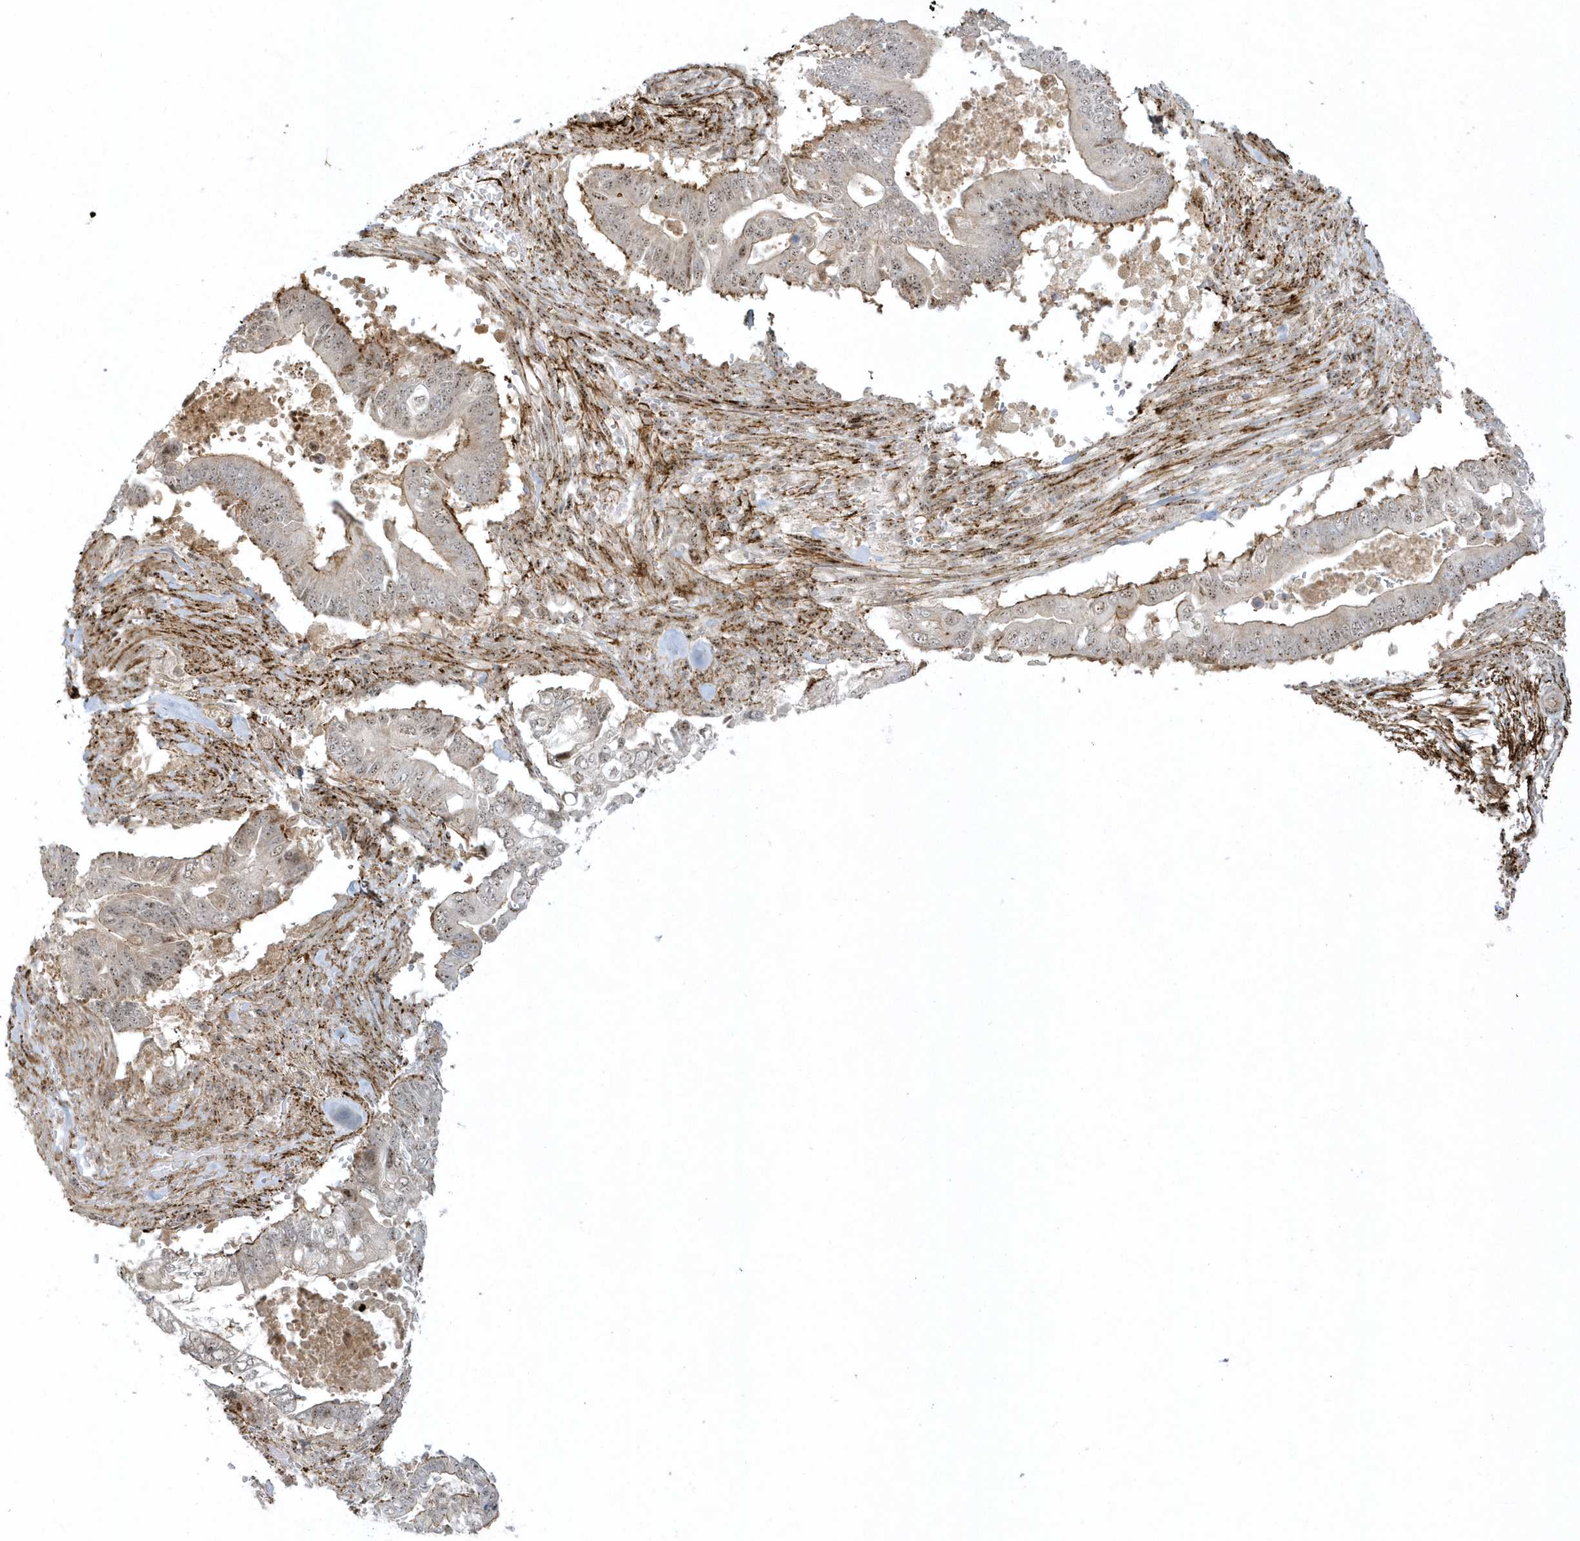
{"staining": {"intensity": "weak", "quantity": "25%-75%", "location": "nuclear"}, "tissue": "pancreatic cancer", "cell_type": "Tumor cells", "image_type": "cancer", "snomed": [{"axis": "morphology", "description": "Adenocarcinoma, NOS"}, {"axis": "topography", "description": "Pancreas"}], "caption": "DAB (3,3'-diaminobenzidine) immunohistochemical staining of adenocarcinoma (pancreatic) demonstrates weak nuclear protein expression in approximately 25%-75% of tumor cells.", "gene": "MASP2", "patient": {"sex": "male", "age": 68}}